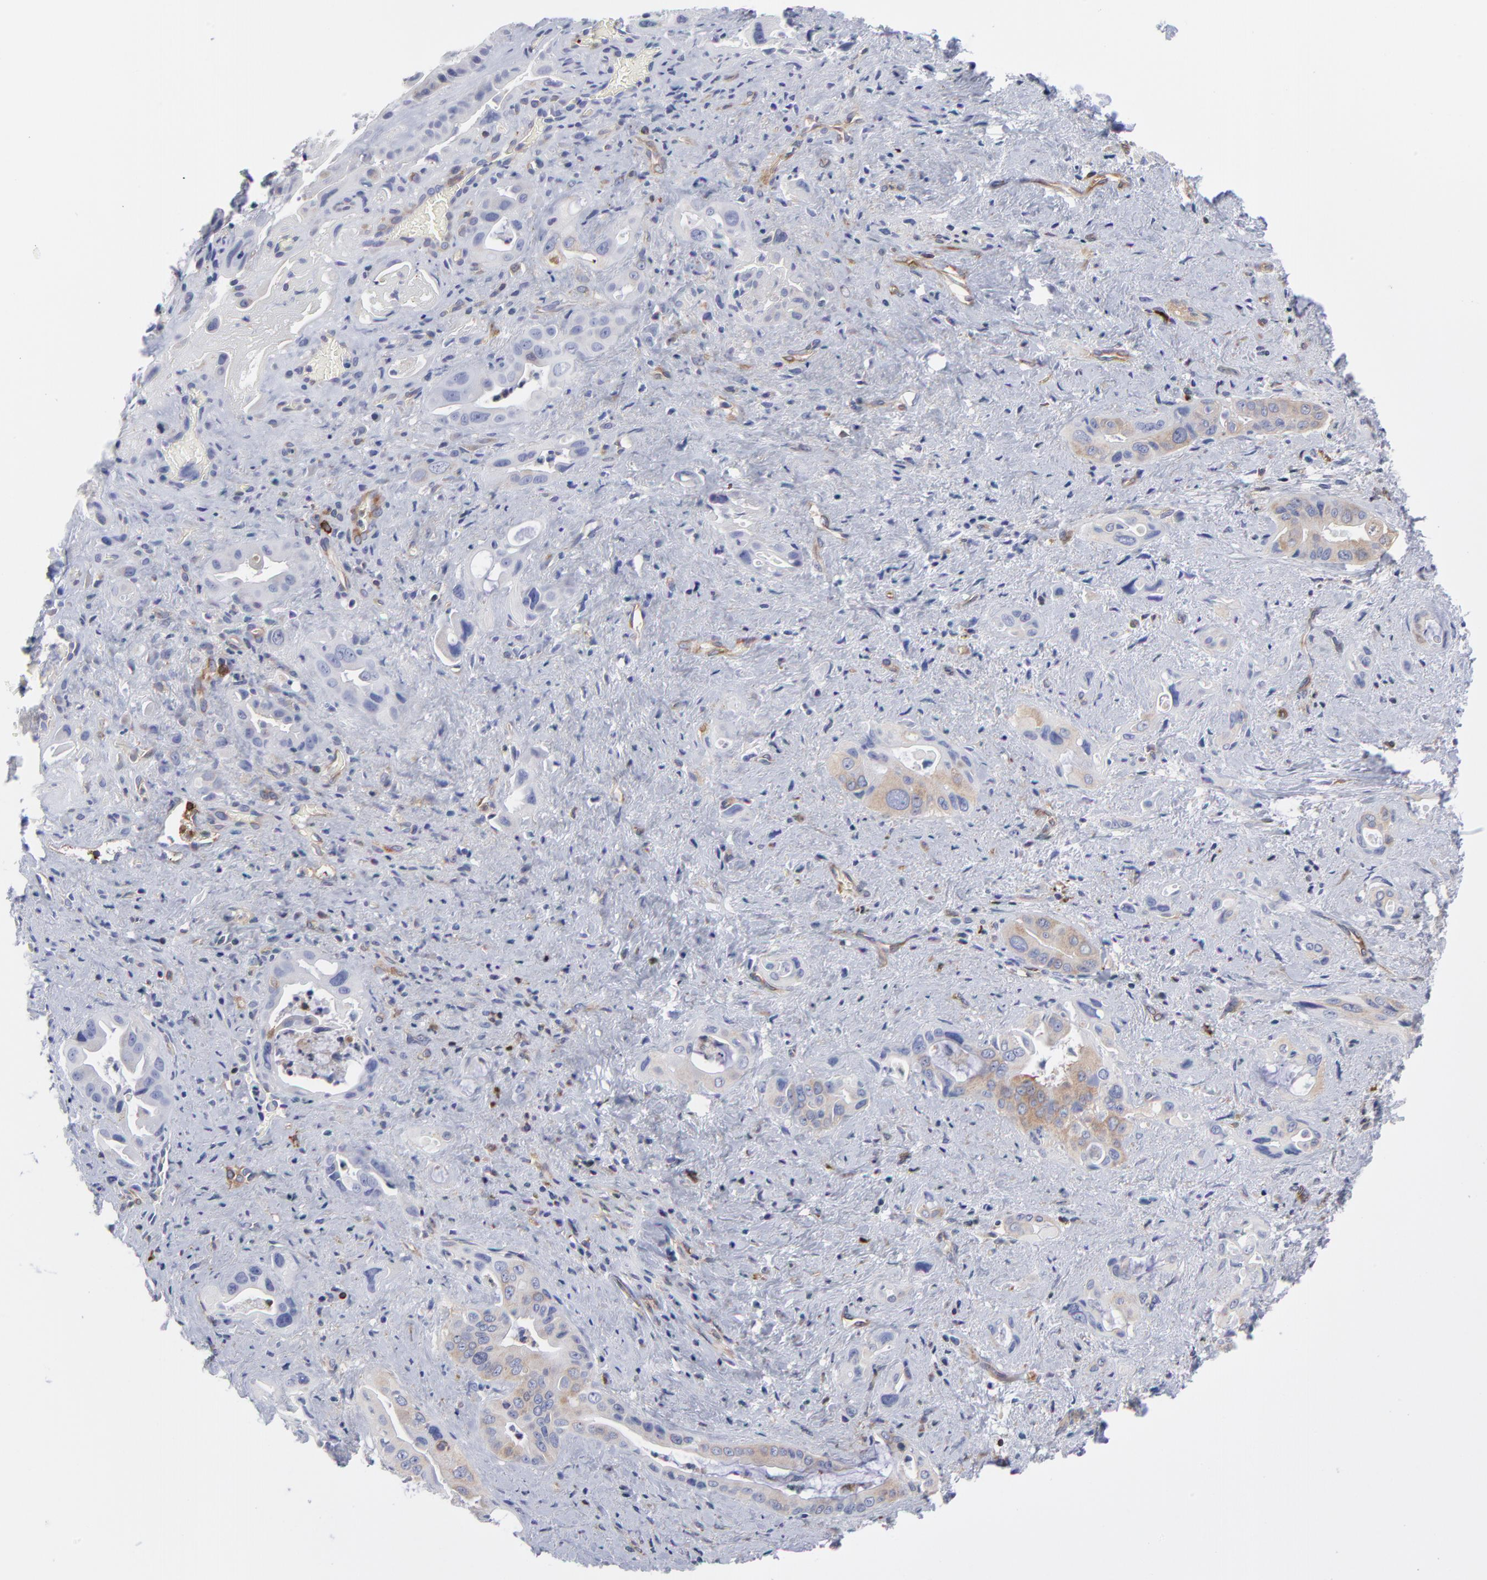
{"staining": {"intensity": "weak", "quantity": ">75%", "location": "cytoplasmic/membranous"}, "tissue": "pancreatic cancer", "cell_type": "Tumor cells", "image_type": "cancer", "snomed": [{"axis": "morphology", "description": "Adenocarcinoma, NOS"}, {"axis": "topography", "description": "Pancreas"}], "caption": "A low amount of weak cytoplasmic/membranous positivity is seen in approximately >75% of tumor cells in pancreatic cancer tissue. (DAB (3,3'-diaminobenzidine) IHC, brown staining for protein, blue staining for nuclei).", "gene": "NFKBIA", "patient": {"sex": "male", "age": 77}}